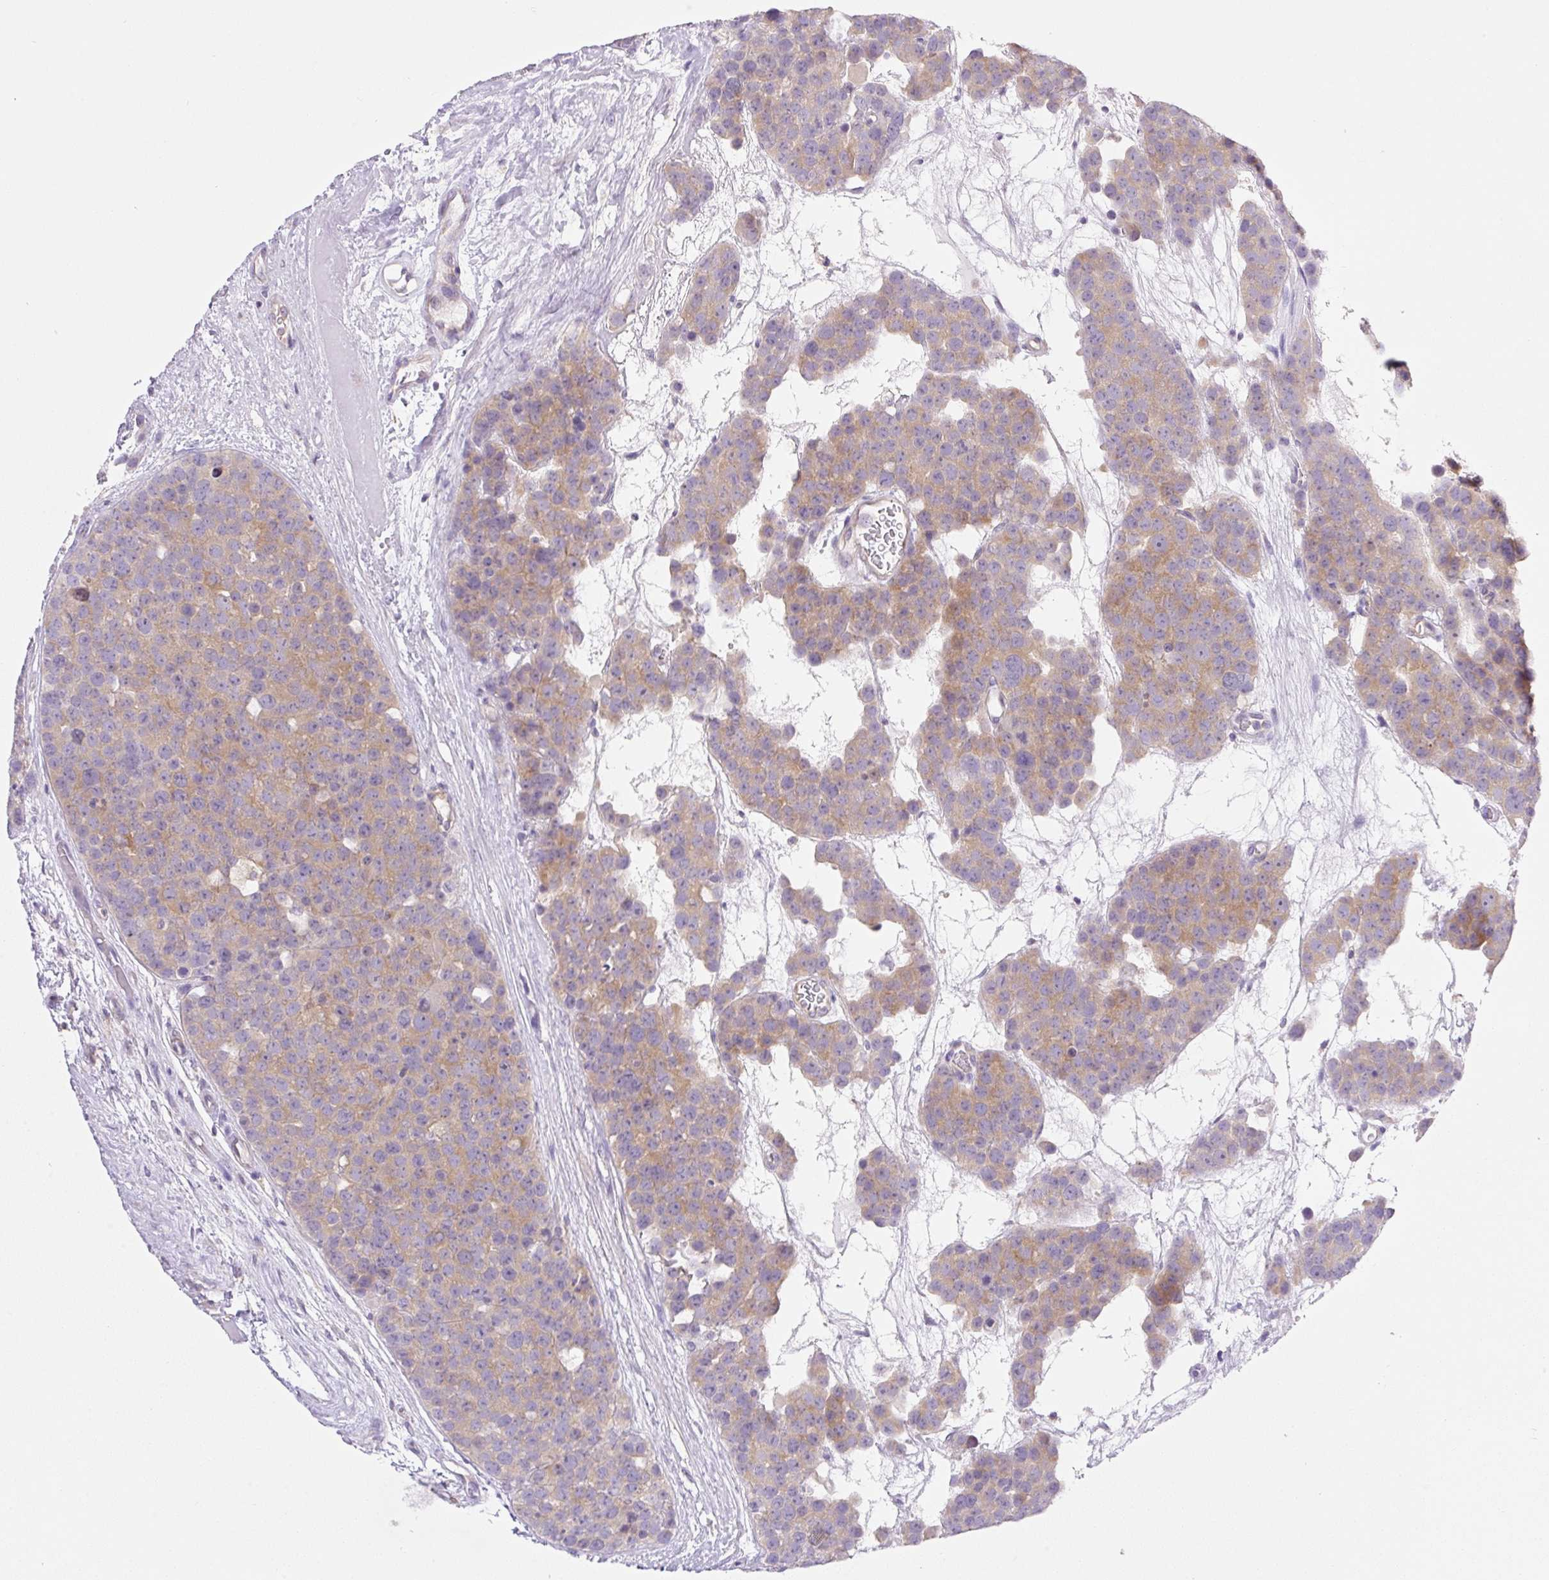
{"staining": {"intensity": "moderate", "quantity": ">75%", "location": "cytoplasmic/membranous"}, "tissue": "testis cancer", "cell_type": "Tumor cells", "image_type": "cancer", "snomed": [{"axis": "morphology", "description": "Seminoma, NOS"}, {"axis": "topography", "description": "Testis"}], "caption": "Immunohistochemical staining of human testis cancer (seminoma) shows medium levels of moderate cytoplasmic/membranous staining in about >75% of tumor cells.", "gene": "CAMK2B", "patient": {"sex": "male", "age": 71}}